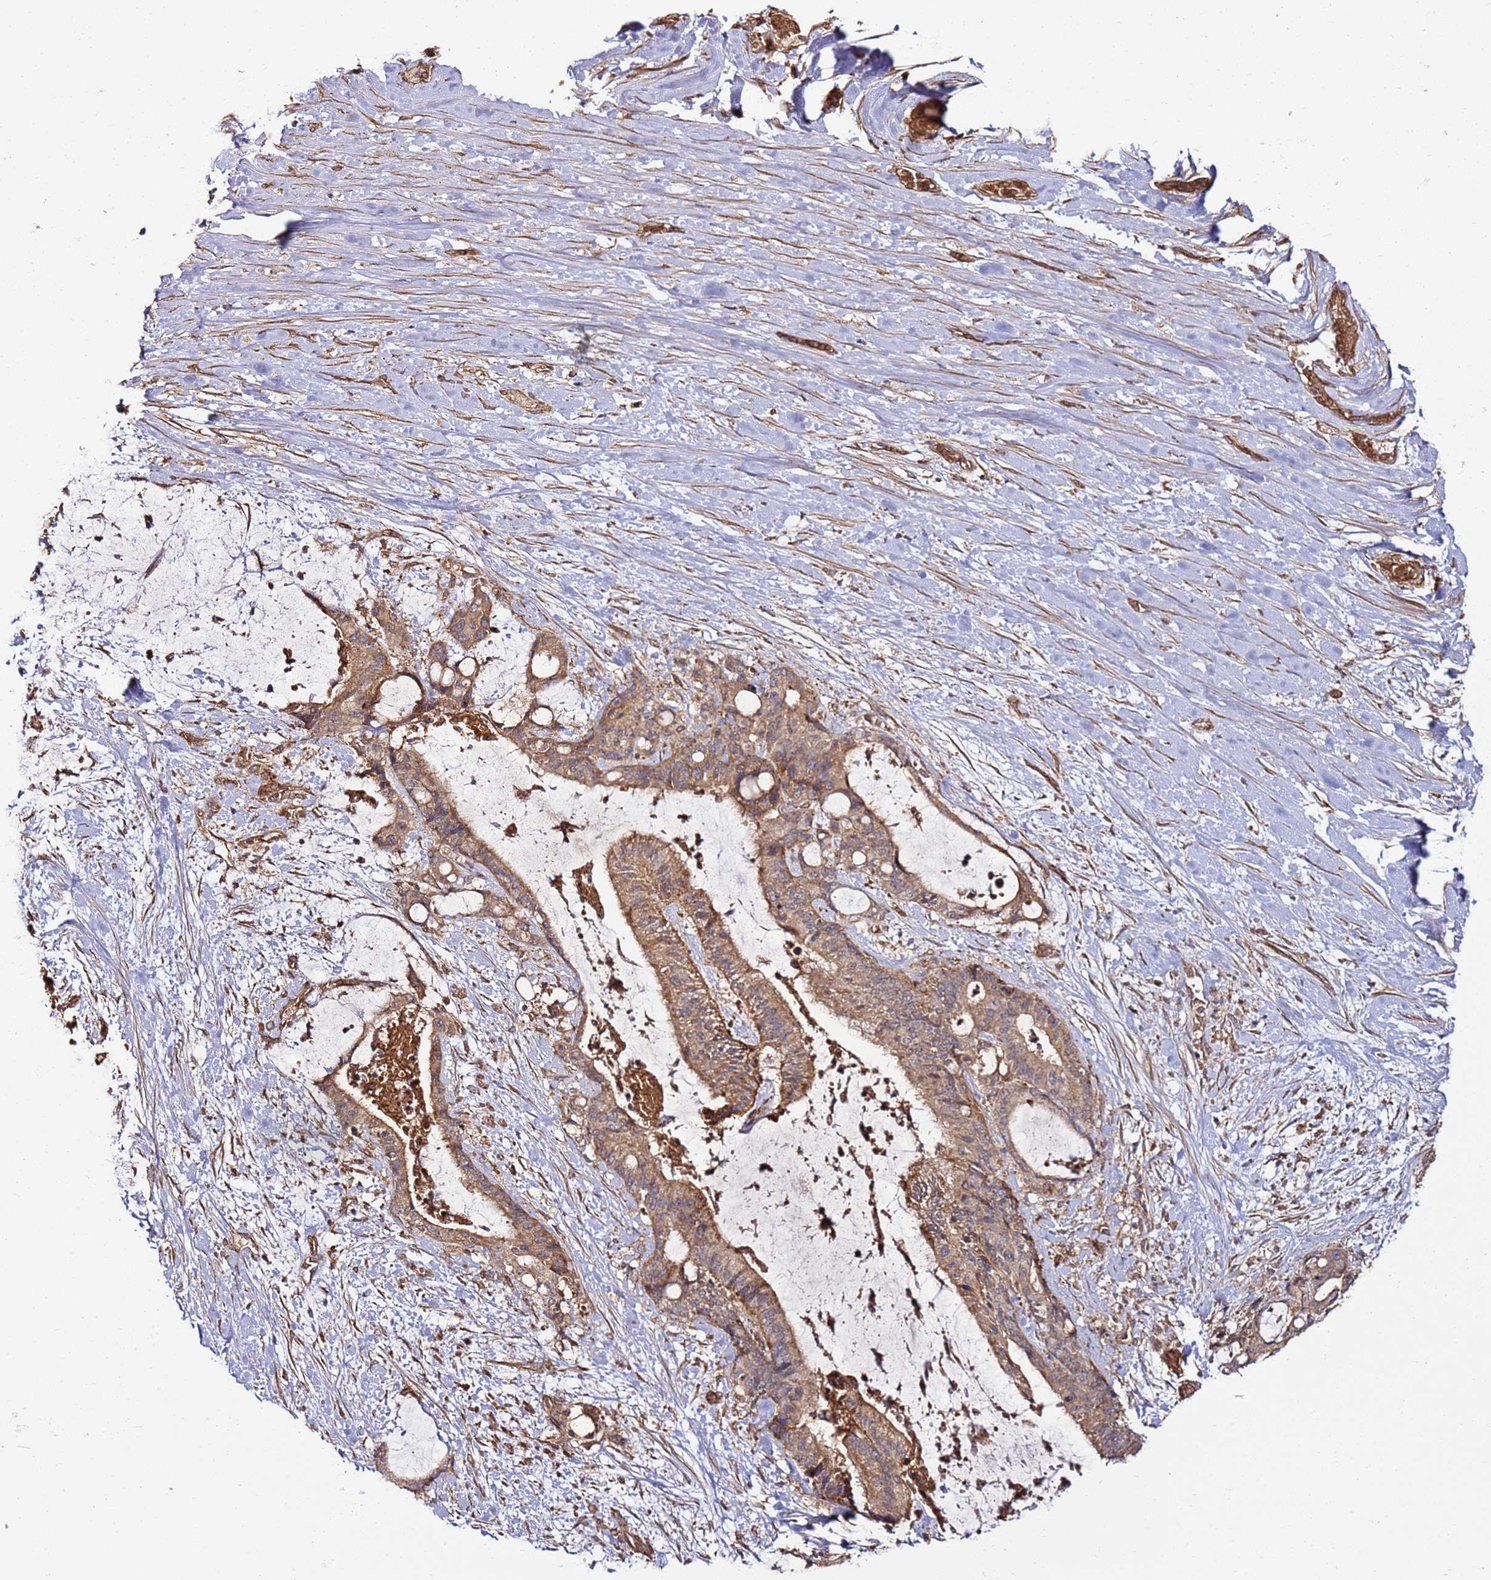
{"staining": {"intensity": "moderate", "quantity": ">75%", "location": "cytoplasmic/membranous"}, "tissue": "liver cancer", "cell_type": "Tumor cells", "image_type": "cancer", "snomed": [{"axis": "morphology", "description": "Normal tissue, NOS"}, {"axis": "morphology", "description": "Cholangiocarcinoma"}, {"axis": "topography", "description": "Liver"}, {"axis": "topography", "description": "Peripheral nerve tissue"}], "caption": "Immunohistochemistry (DAB (3,3'-diaminobenzidine)) staining of human cholangiocarcinoma (liver) shows moderate cytoplasmic/membranous protein staining in about >75% of tumor cells.", "gene": "TM2D2", "patient": {"sex": "female", "age": 73}}